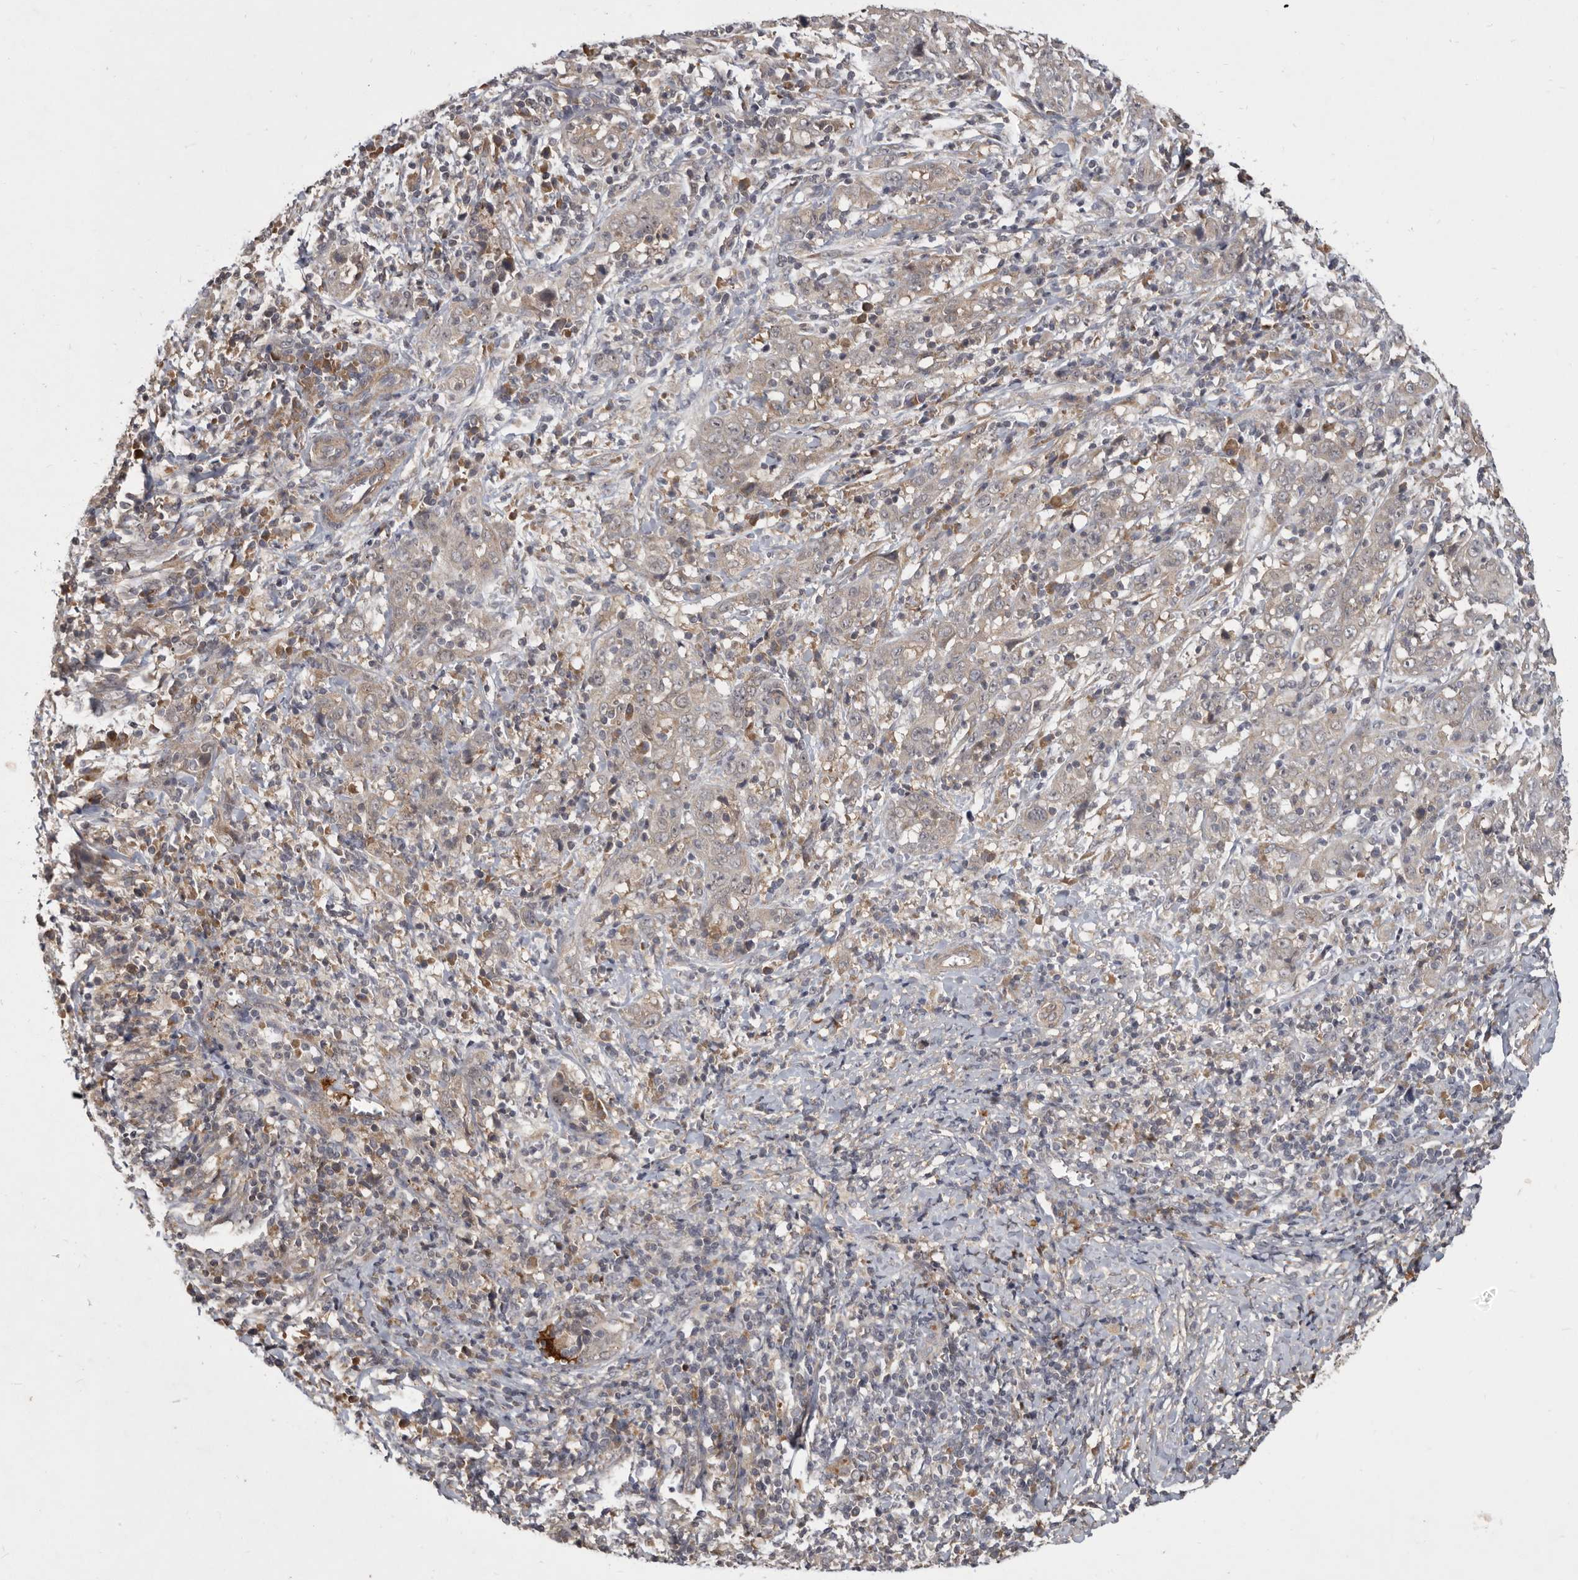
{"staining": {"intensity": "negative", "quantity": "none", "location": "none"}, "tissue": "cervical cancer", "cell_type": "Tumor cells", "image_type": "cancer", "snomed": [{"axis": "morphology", "description": "Squamous cell carcinoma, NOS"}, {"axis": "topography", "description": "Cervix"}], "caption": "There is no significant expression in tumor cells of squamous cell carcinoma (cervical).", "gene": "DNAJC28", "patient": {"sex": "female", "age": 46}}